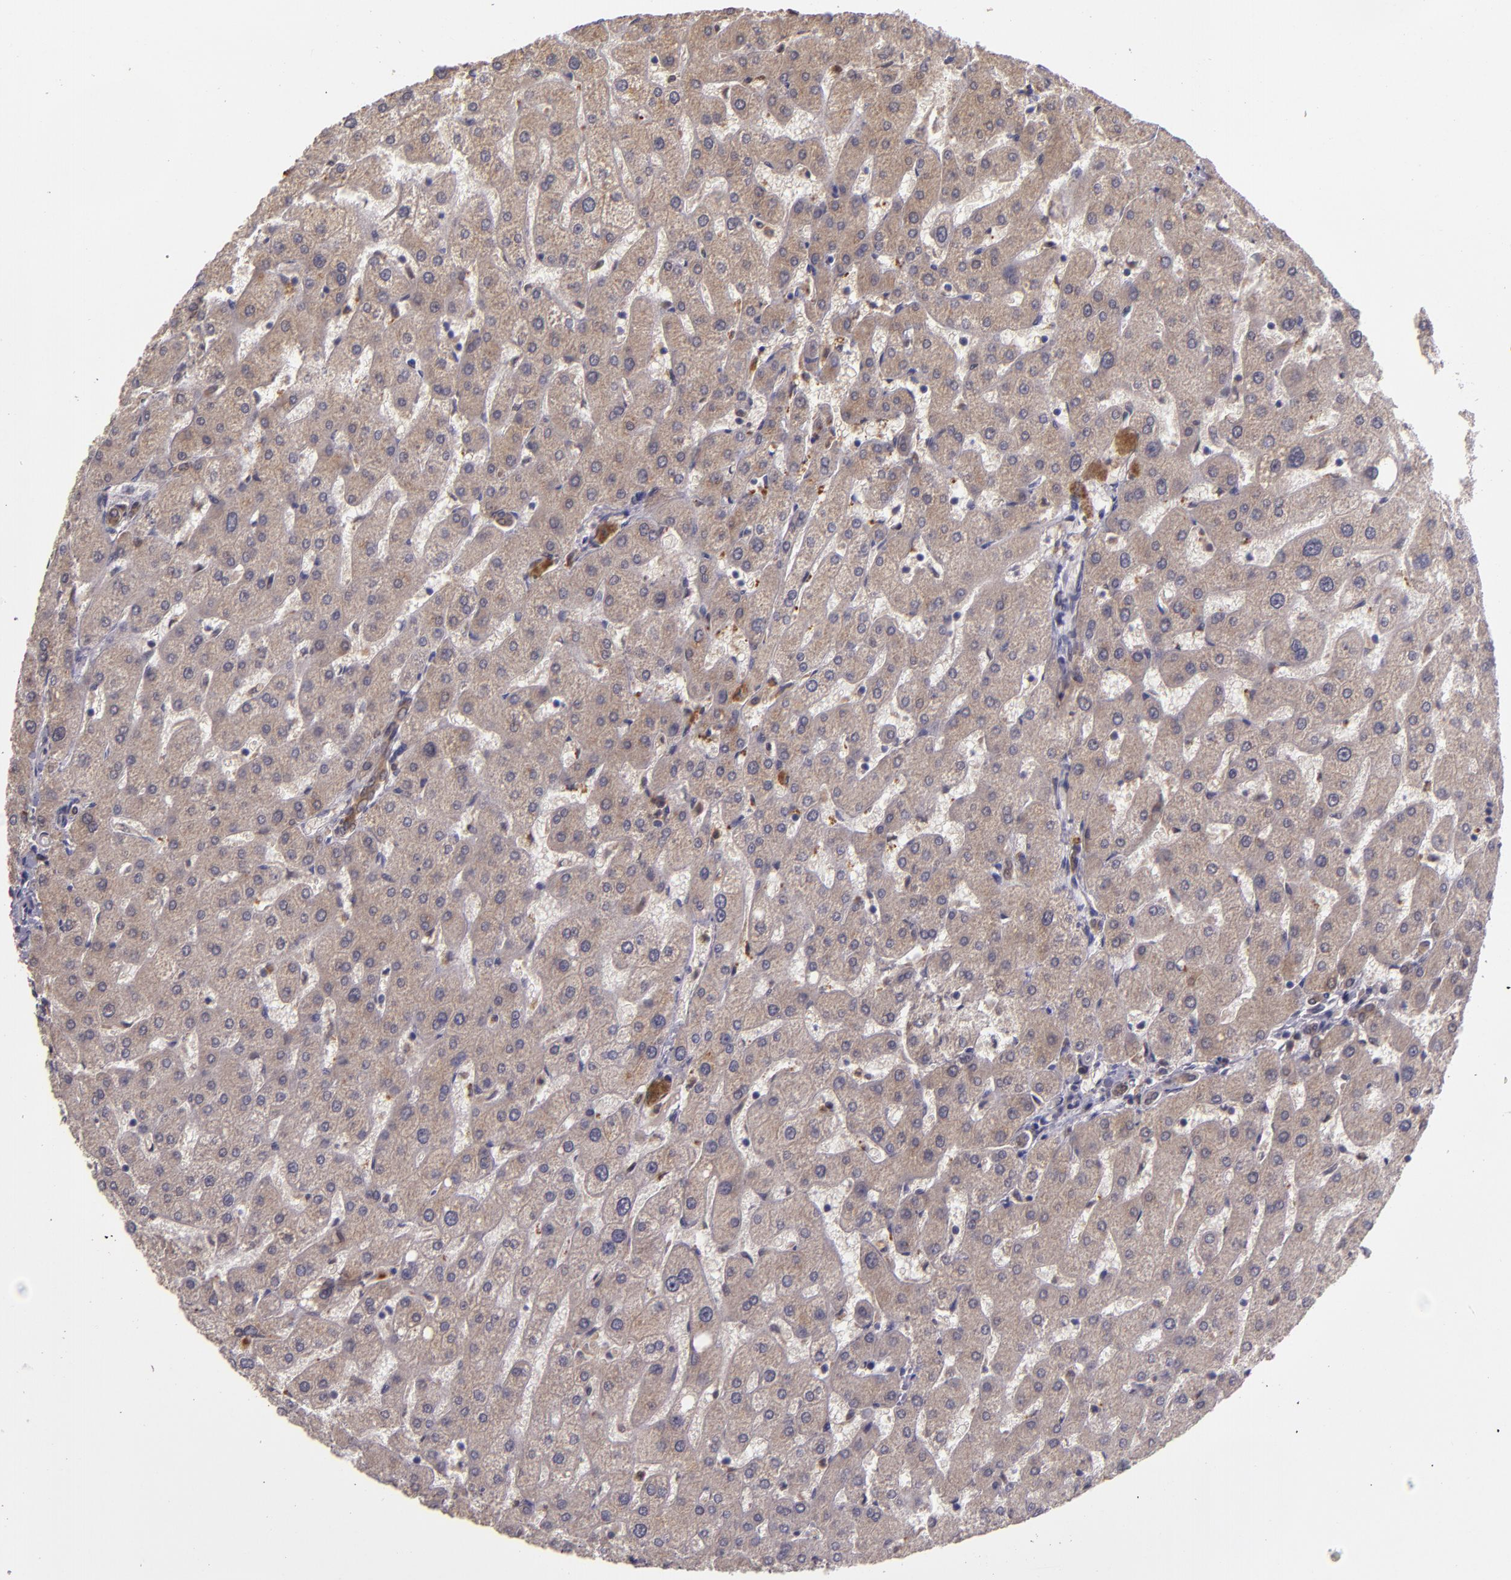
{"staining": {"intensity": "weak", "quantity": ">75%", "location": "cytoplasmic/membranous"}, "tissue": "liver", "cell_type": "Cholangiocytes", "image_type": "normal", "snomed": [{"axis": "morphology", "description": "Normal tissue, NOS"}, {"axis": "topography", "description": "Liver"}], "caption": "Weak cytoplasmic/membranous positivity for a protein is appreciated in about >75% of cholangiocytes of benign liver using immunohistochemistry.", "gene": "FHIT", "patient": {"sex": "male", "age": 67}}